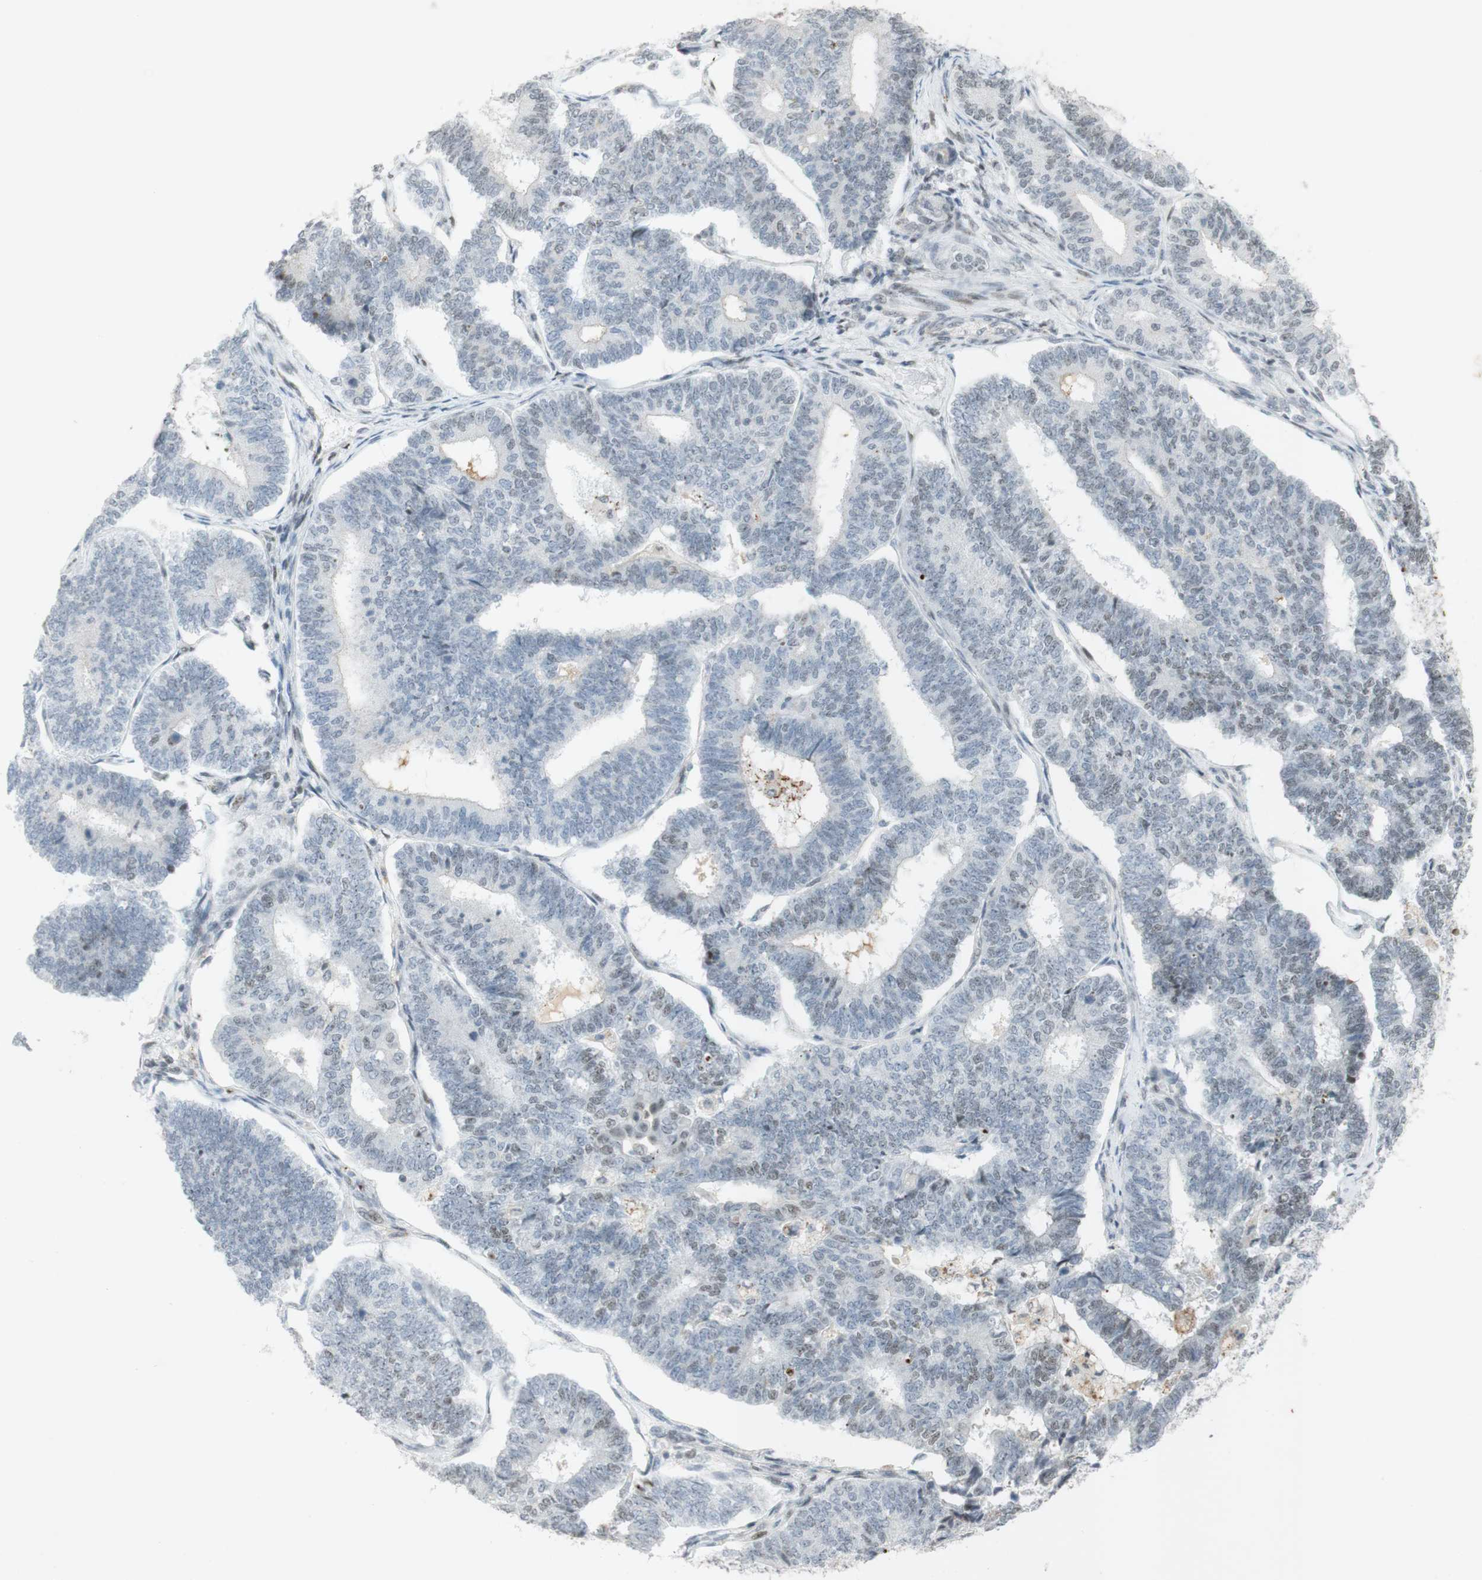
{"staining": {"intensity": "weak", "quantity": "<25%", "location": "nuclear"}, "tissue": "endometrial cancer", "cell_type": "Tumor cells", "image_type": "cancer", "snomed": [{"axis": "morphology", "description": "Adenocarcinoma, NOS"}, {"axis": "topography", "description": "Endometrium"}], "caption": "Human endometrial cancer (adenocarcinoma) stained for a protein using IHC exhibits no expression in tumor cells.", "gene": "IRF1", "patient": {"sex": "female", "age": 70}}